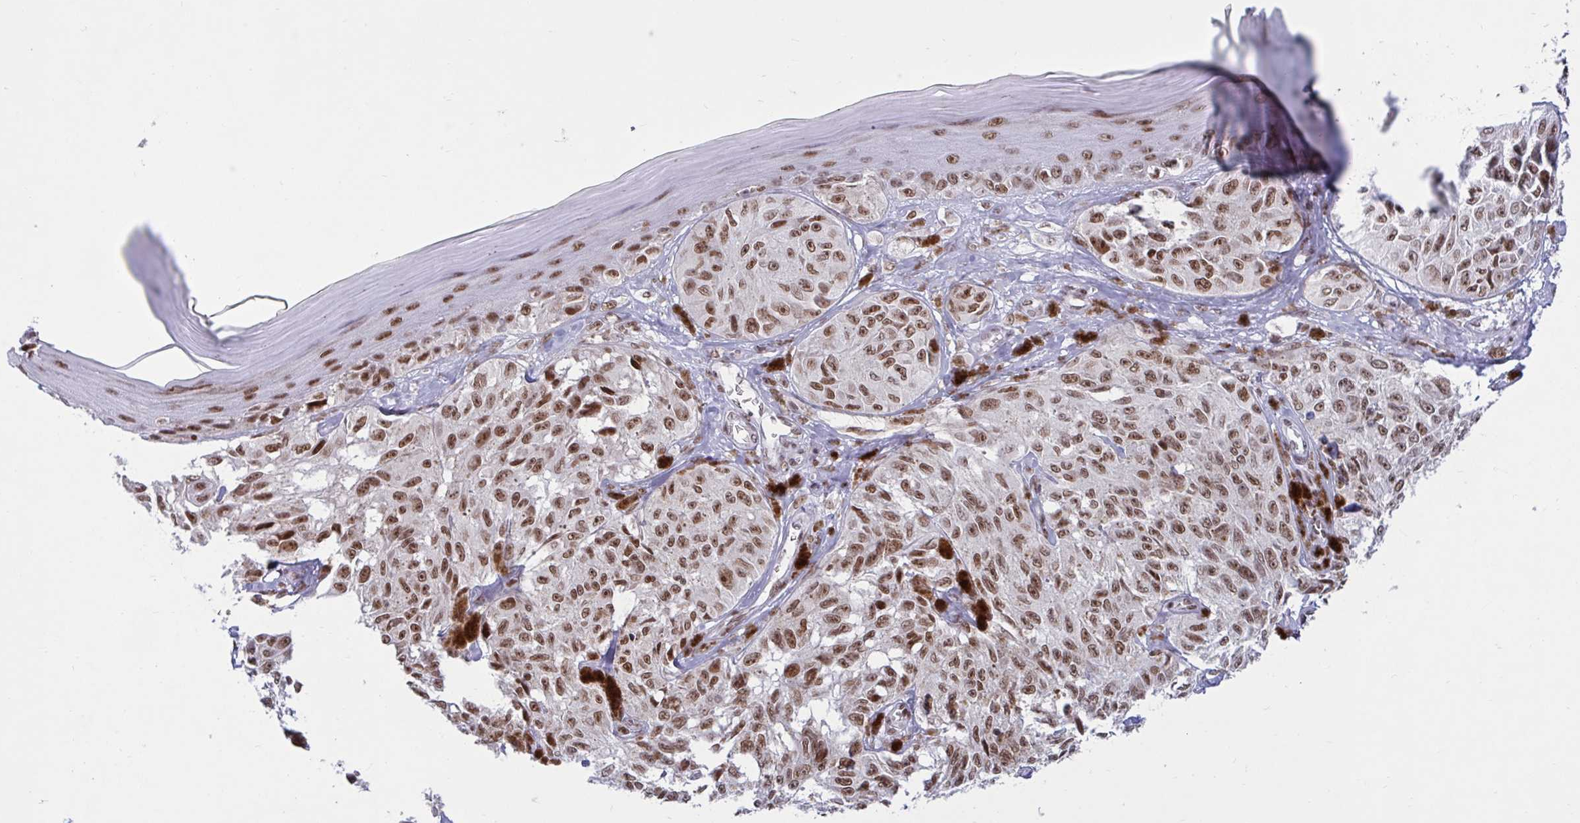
{"staining": {"intensity": "moderate", "quantity": ">75%", "location": "nuclear"}, "tissue": "melanoma", "cell_type": "Tumor cells", "image_type": "cancer", "snomed": [{"axis": "morphology", "description": "Malignant melanoma, NOS"}, {"axis": "topography", "description": "Skin"}], "caption": "The histopathology image exhibits immunohistochemical staining of malignant melanoma. There is moderate nuclear positivity is present in approximately >75% of tumor cells. (brown staining indicates protein expression, while blue staining denotes nuclei).", "gene": "PHF10", "patient": {"sex": "male", "age": 68}}